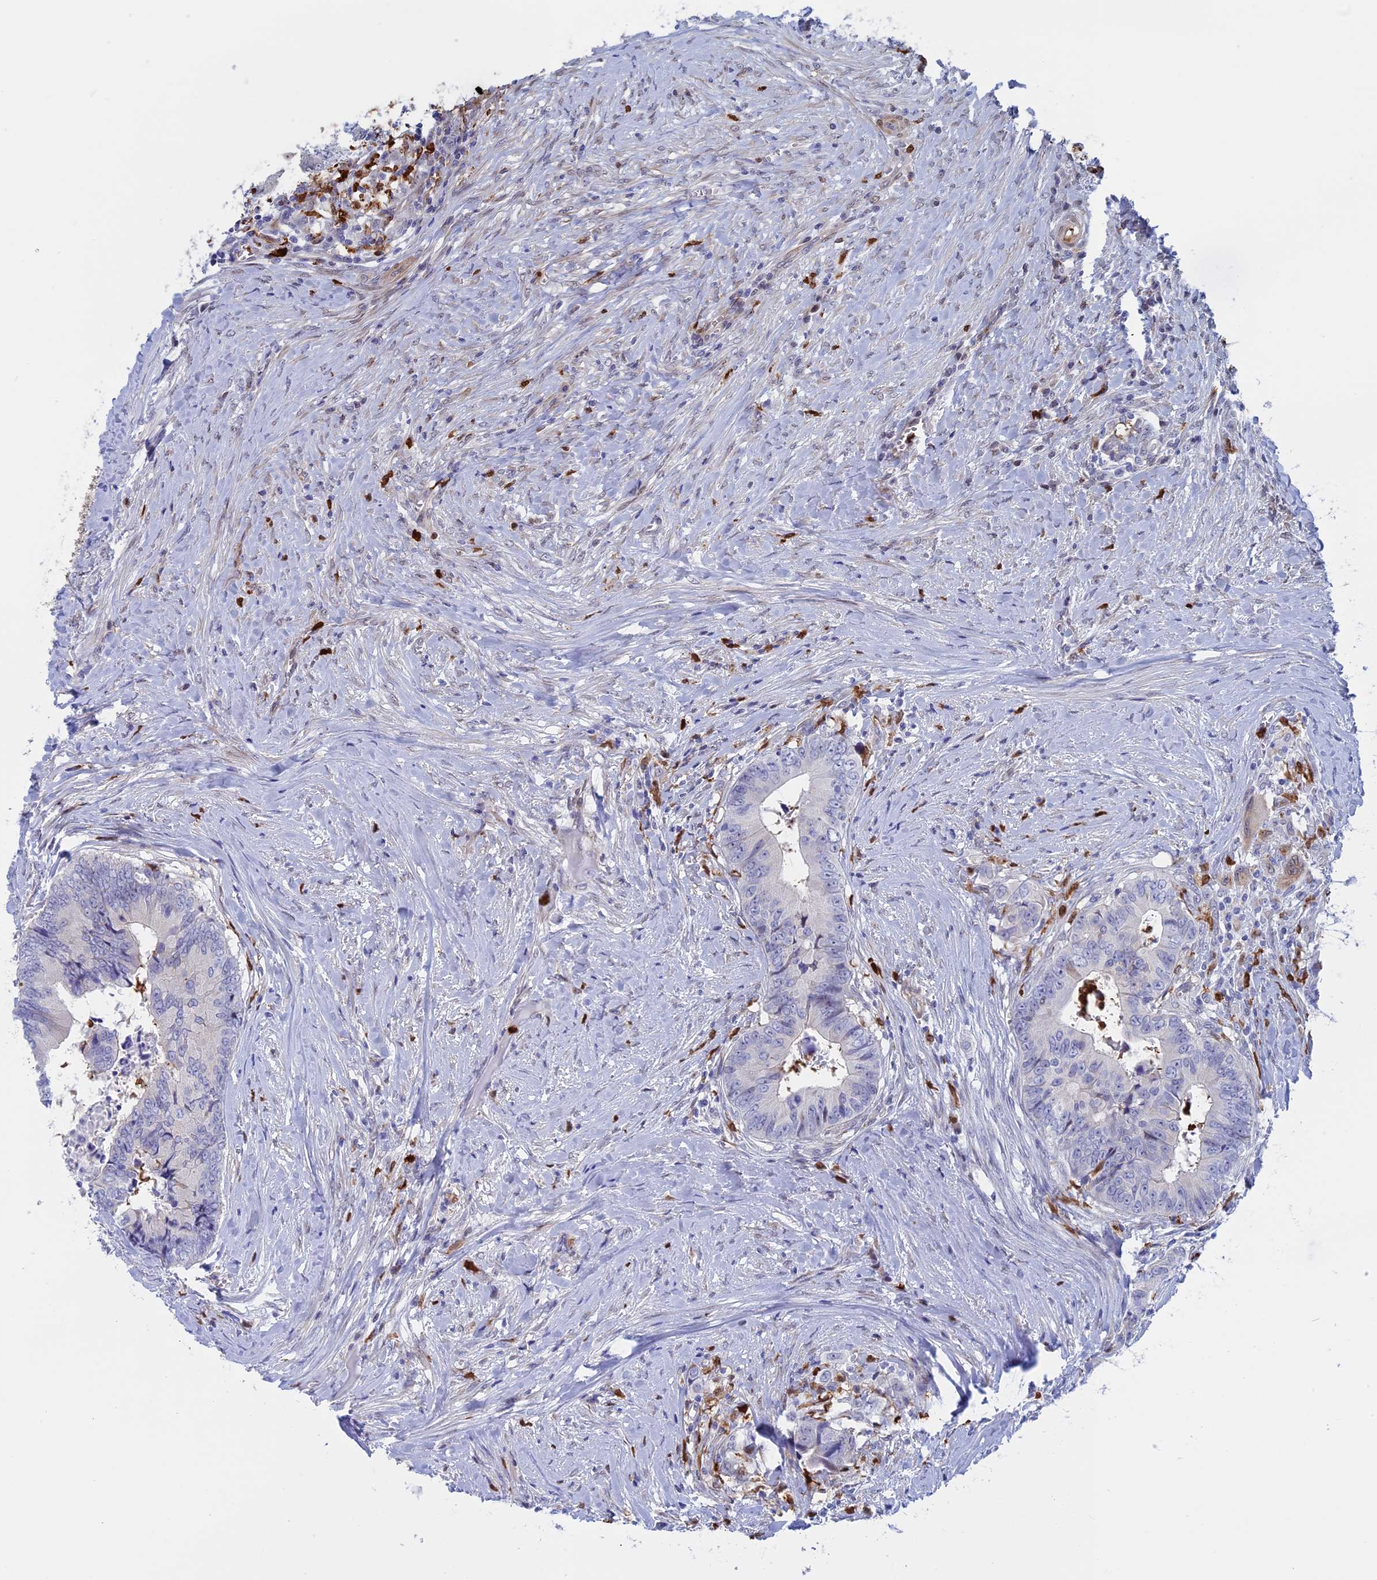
{"staining": {"intensity": "negative", "quantity": "none", "location": "none"}, "tissue": "colorectal cancer", "cell_type": "Tumor cells", "image_type": "cancer", "snomed": [{"axis": "morphology", "description": "Adenocarcinoma, NOS"}, {"axis": "topography", "description": "Colon"}], "caption": "This is an immunohistochemistry image of adenocarcinoma (colorectal). There is no expression in tumor cells.", "gene": "SLC26A1", "patient": {"sex": "male", "age": 85}}